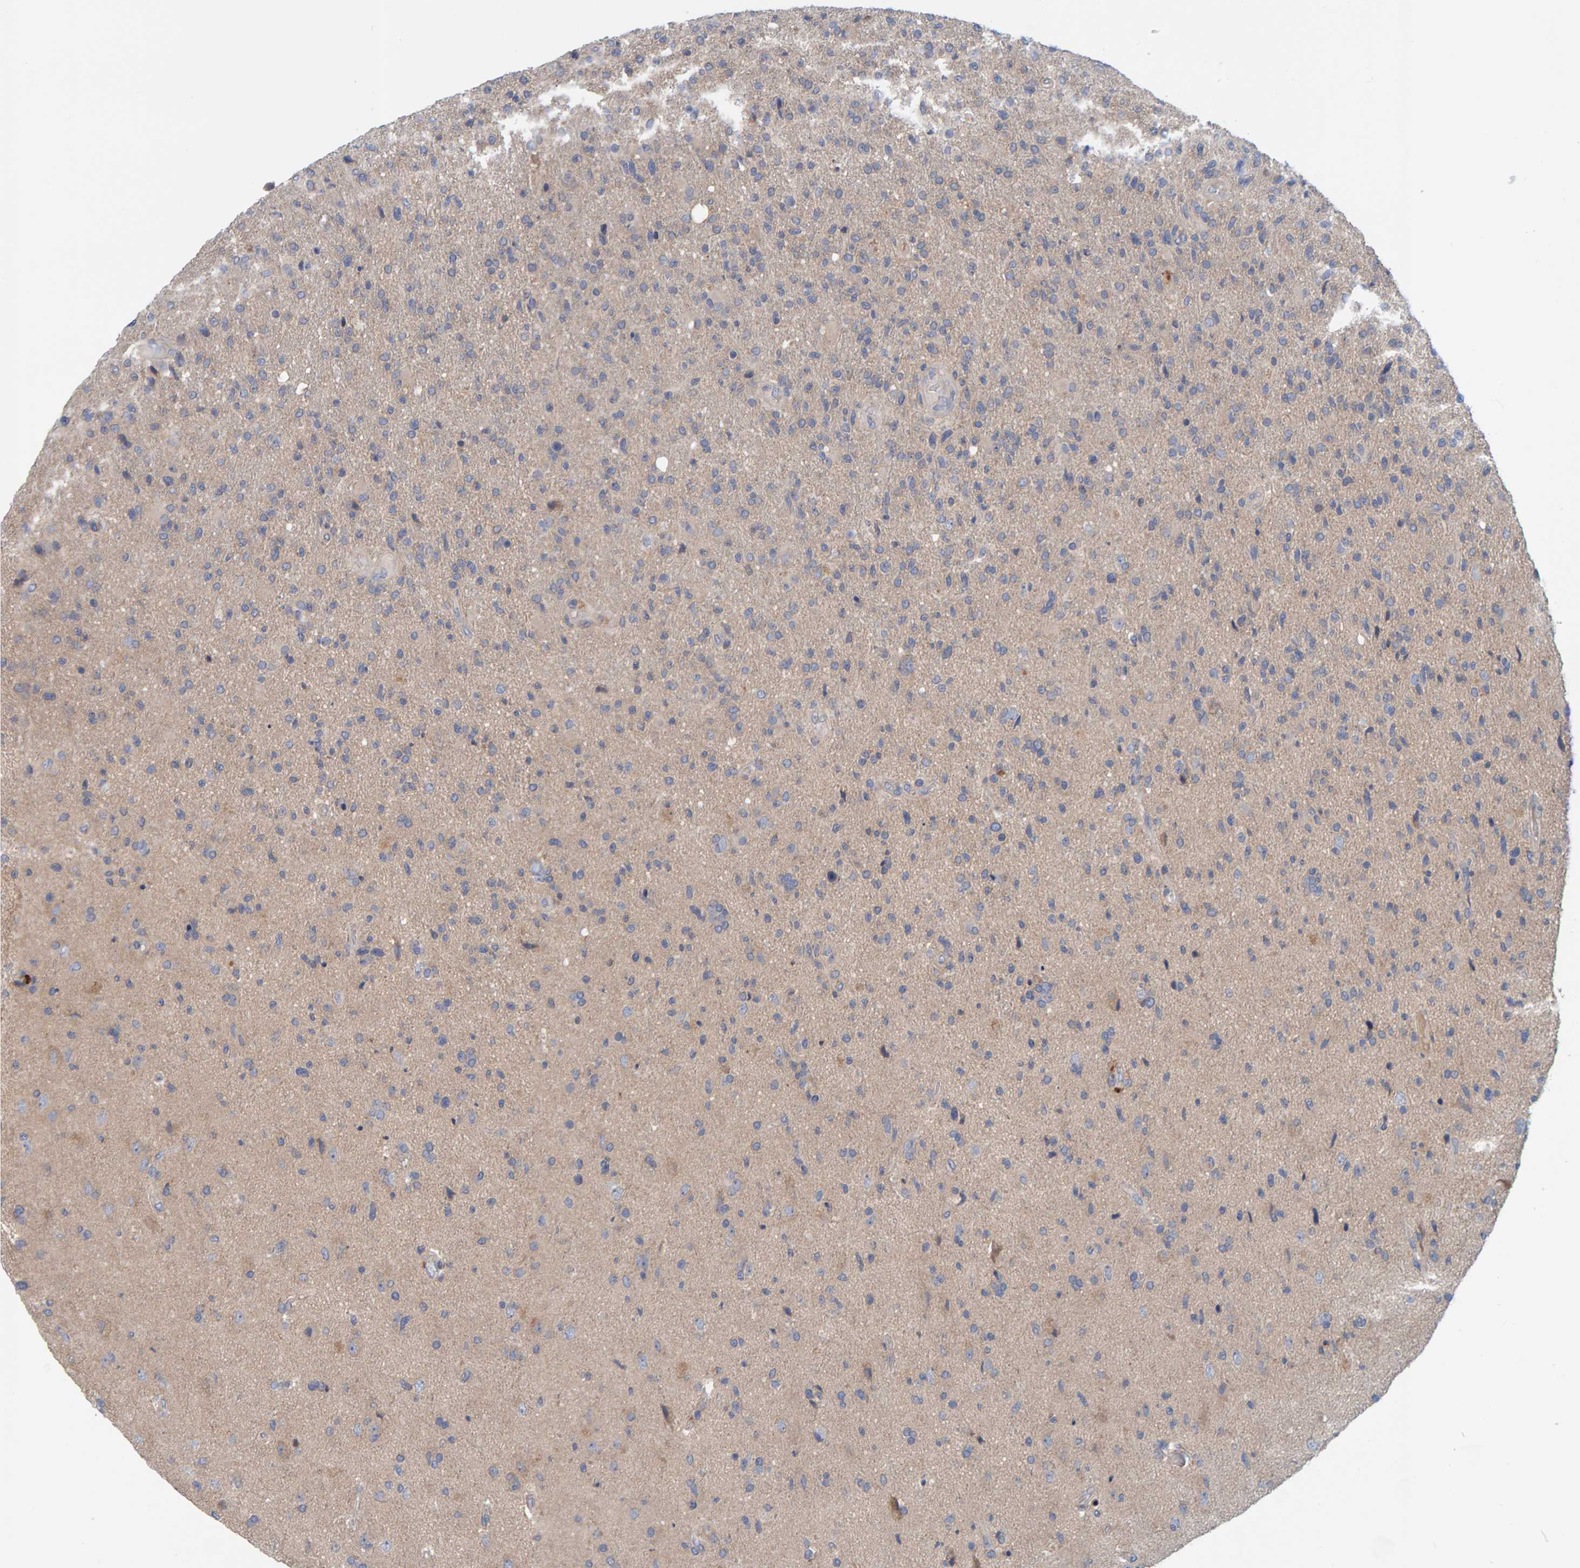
{"staining": {"intensity": "negative", "quantity": "none", "location": "none"}, "tissue": "glioma", "cell_type": "Tumor cells", "image_type": "cancer", "snomed": [{"axis": "morphology", "description": "Glioma, malignant, High grade"}, {"axis": "topography", "description": "Brain"}], "caption": "Immunohistochemical staining of malignant high-grade glioma reveals no significant staining in tumor cells.", "gene": "TATDN1", "patient": {"sex": "male", "age": 72}}